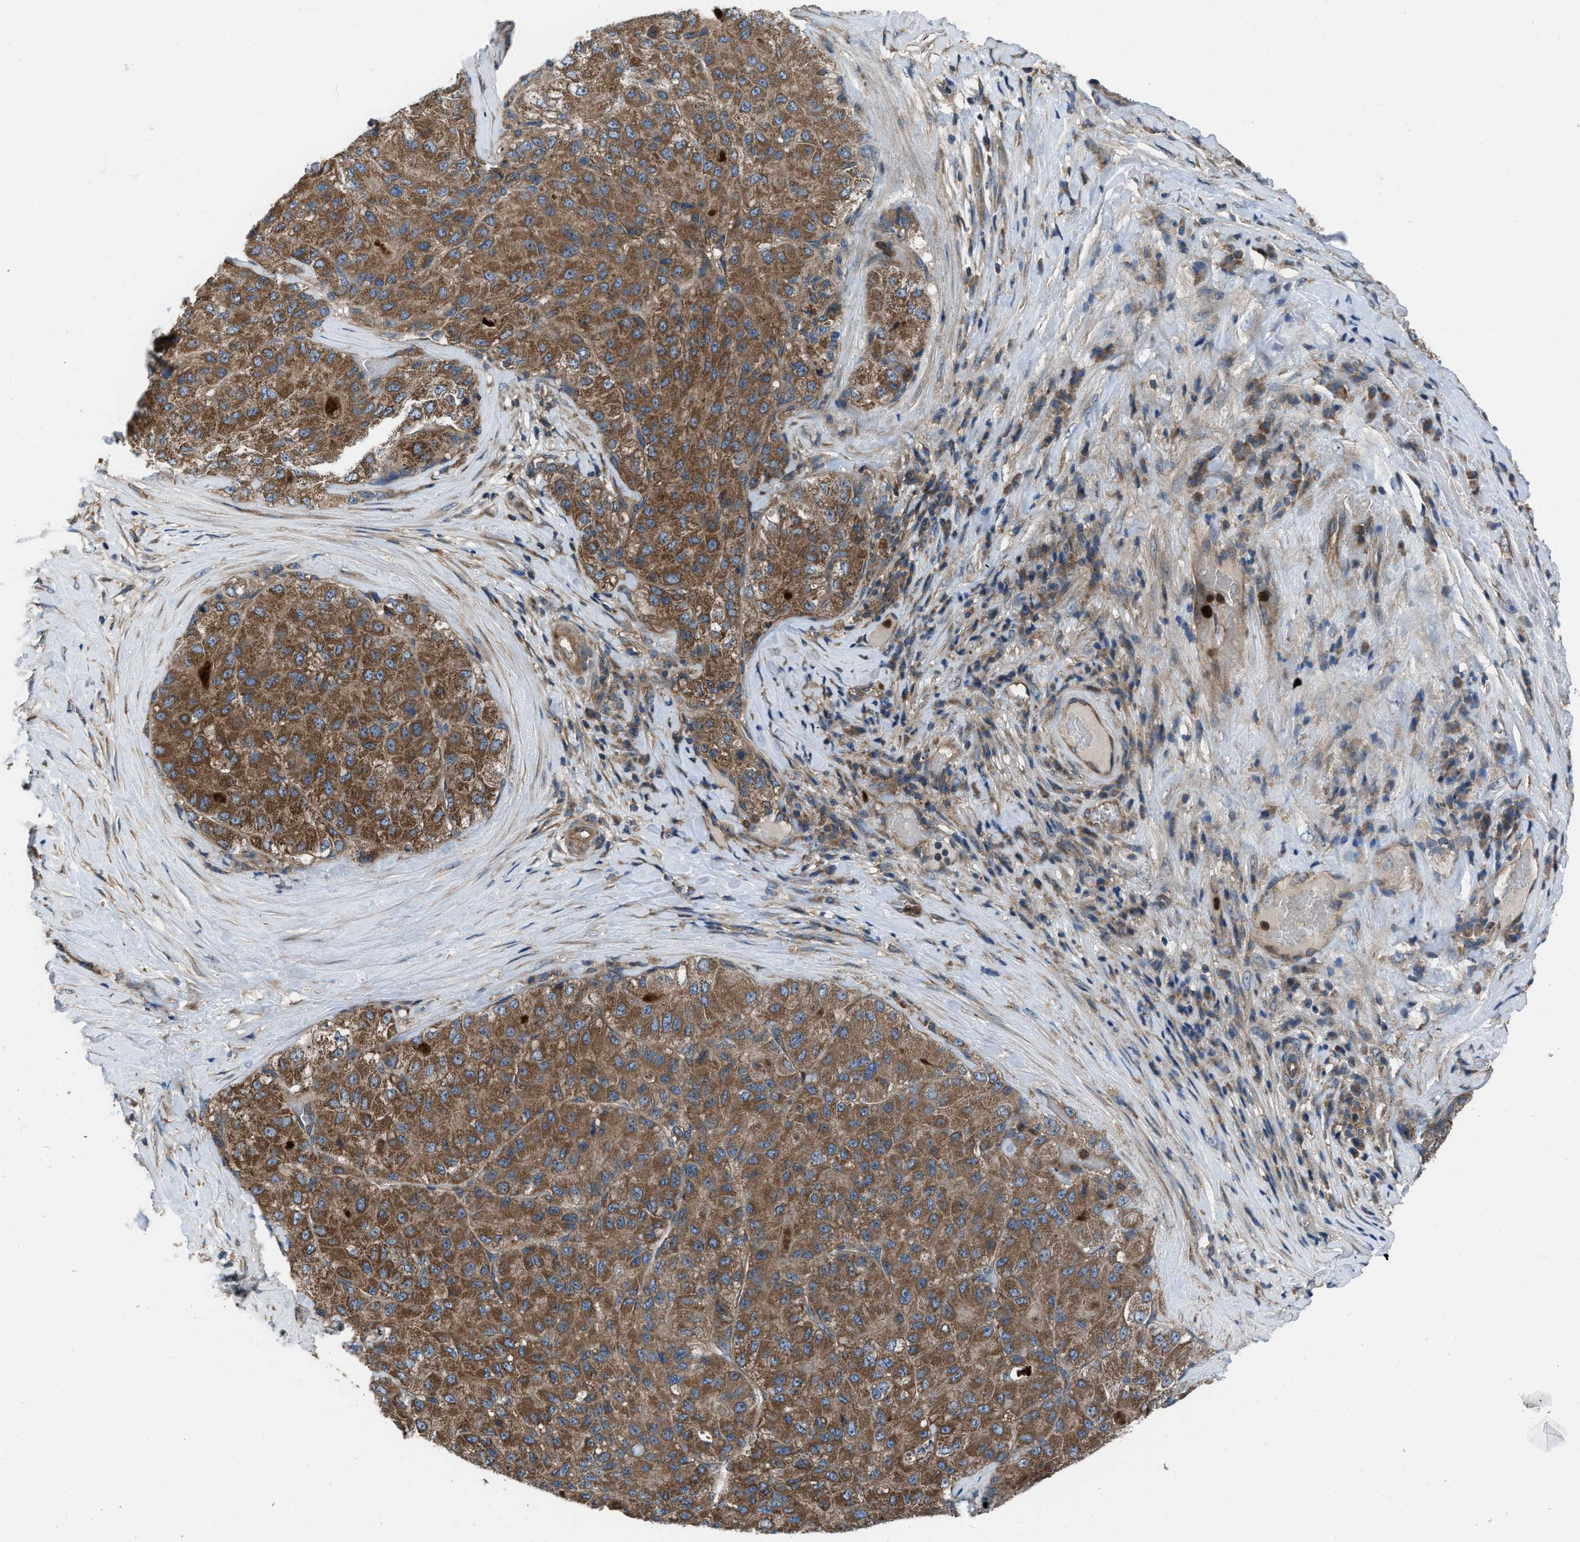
{"staining": {"intensity": "moderate", "quantity": ">75%", "location": "cytoplasmic/membranous"}, "tissue": "liver cancer", "cell_type": "Tumor cells", "image_type": "cancer", "snomed": [{"axis": "morphology", "description": "Carcinoma, Hepatocellular, NOS"}, {"axis": "topography", "description": "Liver"}], "caption": "Tumor cells demonstrate medium levels of moderate cytoplasmic/membranous expression in about >75% of cells in human liver cancer.", "gene": "USP25", "patient": {"sex": "male", "age": 80}}